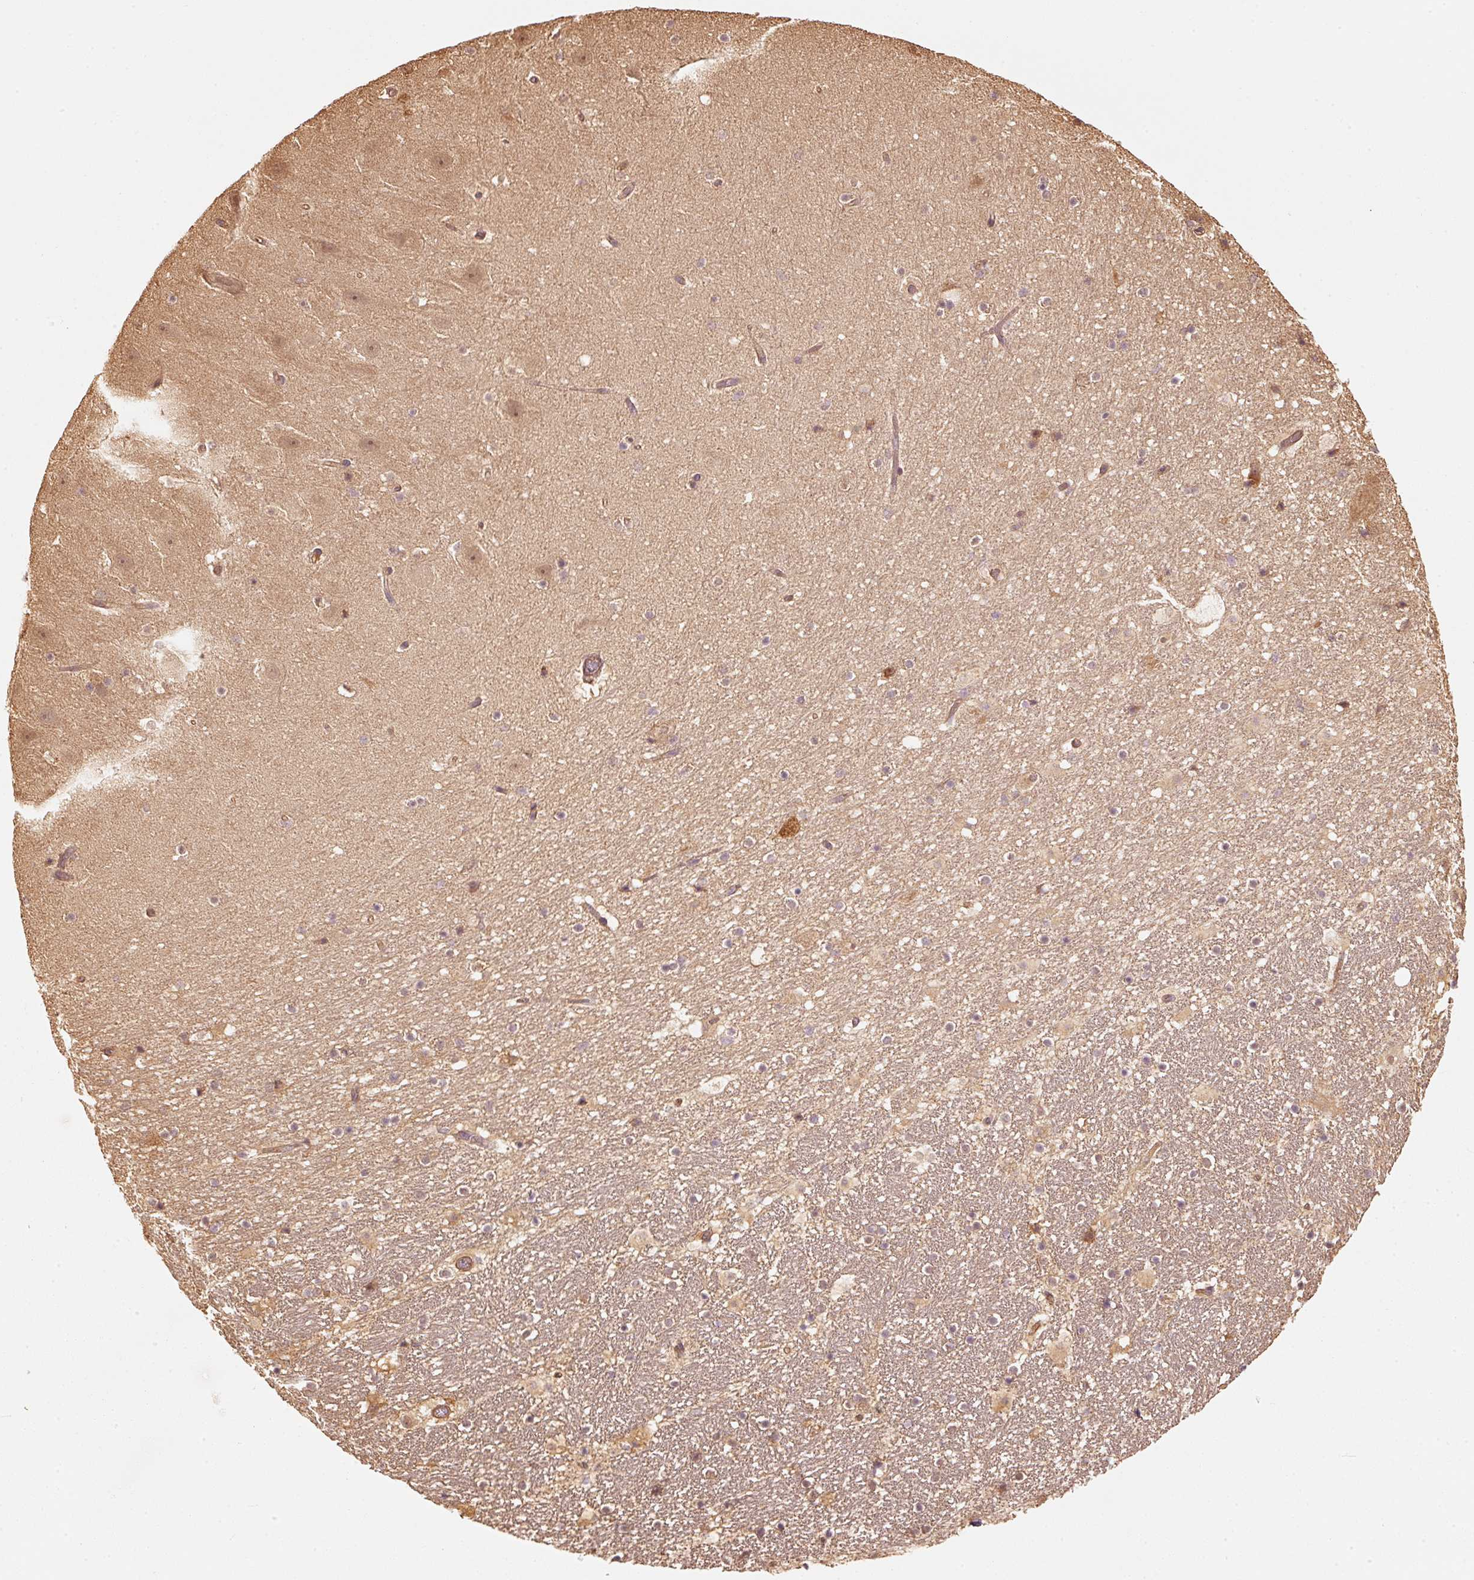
{"staining": {"intensity": "moderate", "quantity": "<25%", "location": "cytoplasmic/membranous"}, "tissue": "hippocampus", "cell_type": "Glial cells", "image_type": "normal", "snomed": [{"axis": "morphology", "description": "Normal tissue, NOS"}, {"axis": "topography", "description": "Hippocampus"}], "caption": "IHC (DAB) staining of normal hippocampus demonstrates moderate cytoplasmic/membranous protein positivity in approximately <25% of glial cells. The protein of interest is stained brown, and the nuclei are stained in blue (DAB (3,3'-diaminobenzidine) IHC with brightfield microscopy, high magnification).", "gene": "STAU1", "patient": {"sex": "male", "age": 37}}